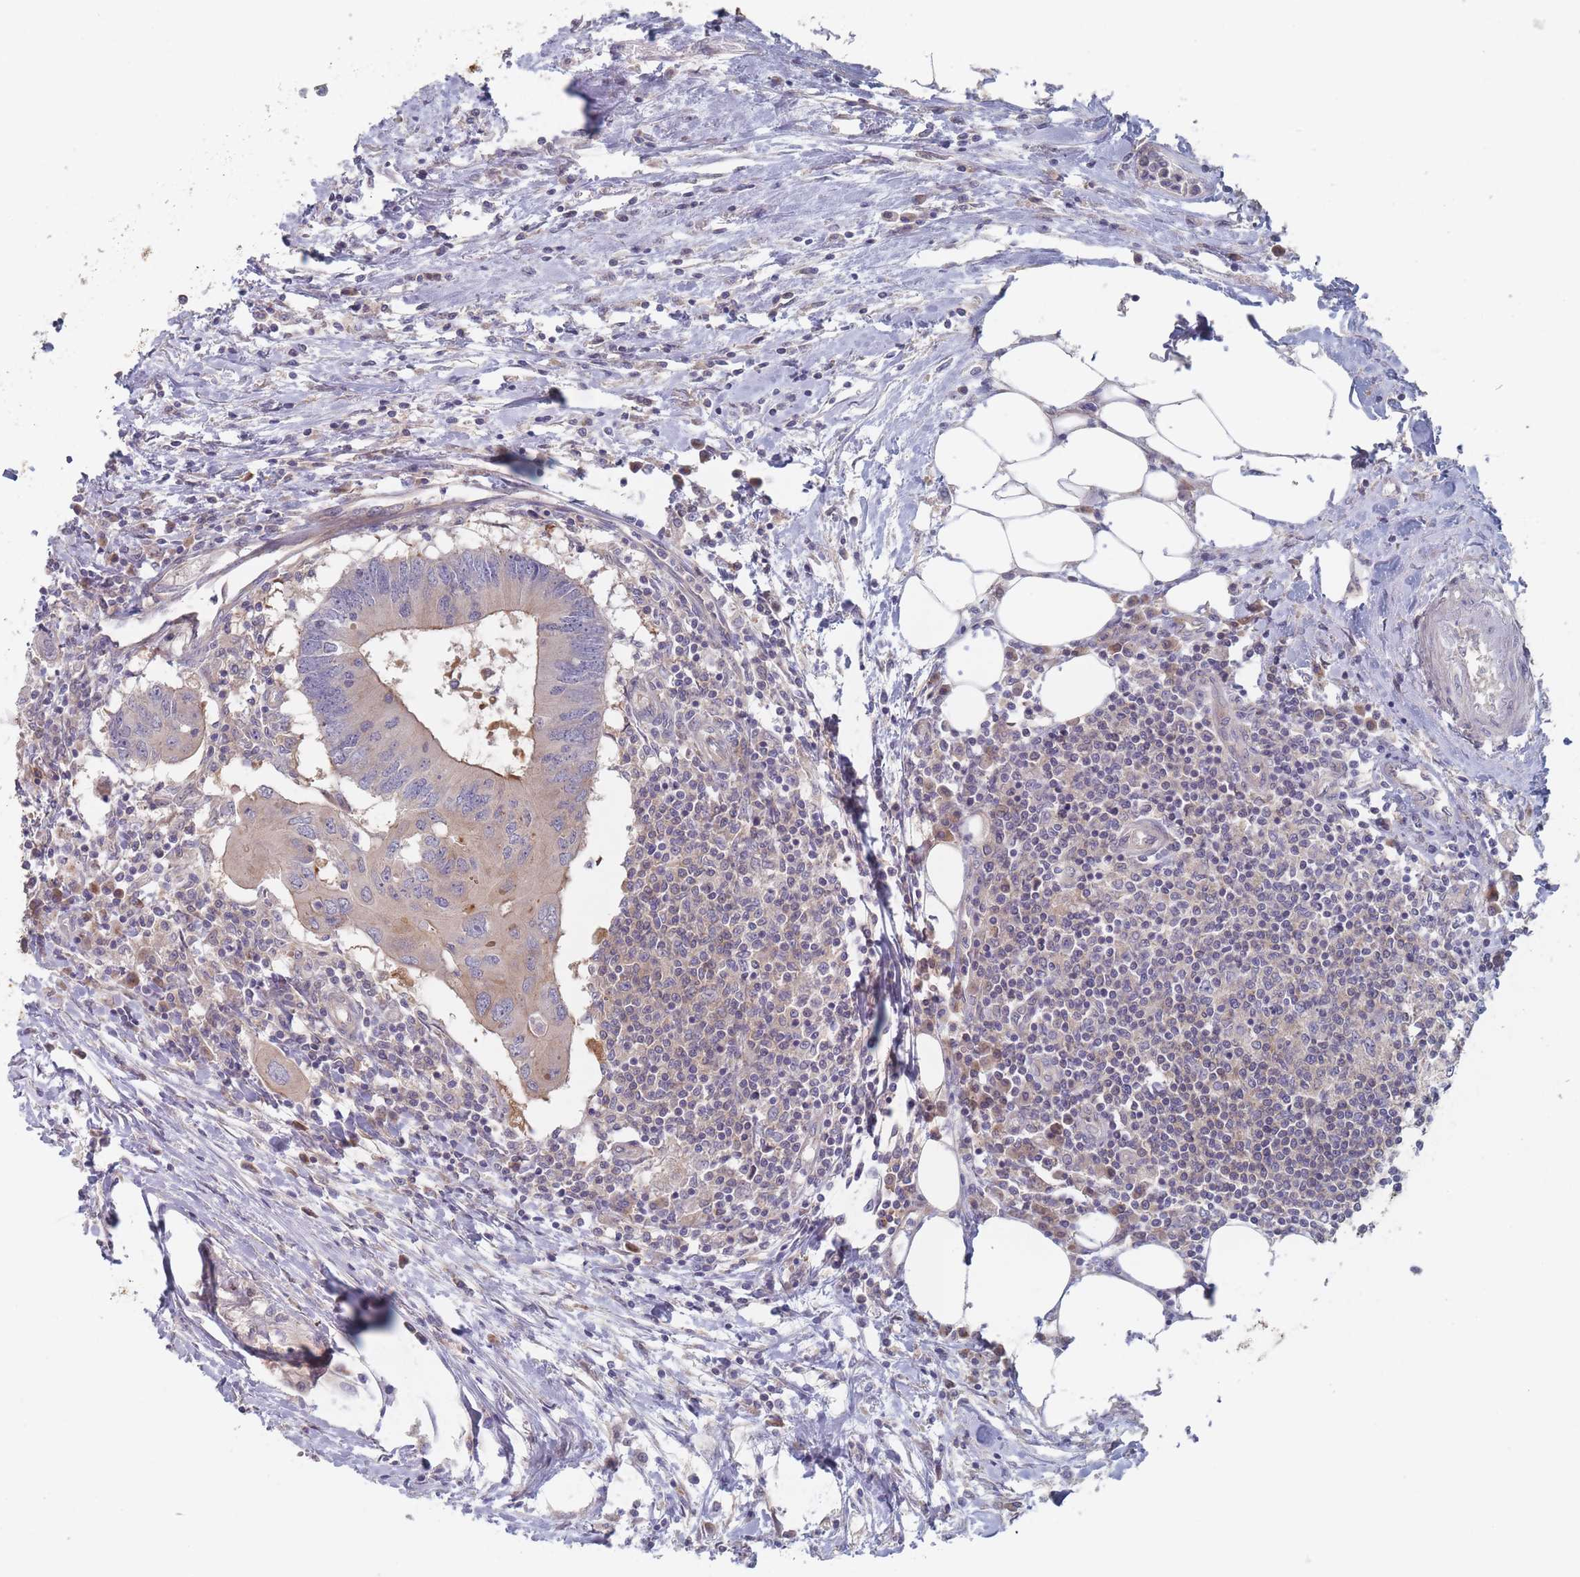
{"staining": {"intensity": "negative", "quantity": "none", "location": "none"}, "tissue": "colorectal cancer", "cell_type": "Tumor cells", "image_type": "cancer", "snomed": [{"axis": "morphology", "description": "Adenocarcinoma, NOS"}, {"axis": "topography", "description": "Colon"}], "caption": "There is no significant staining in tumor cells of colorectal cancer.", "gene": "EFCC1", "patient": {"sex": "male", "age": 71}}